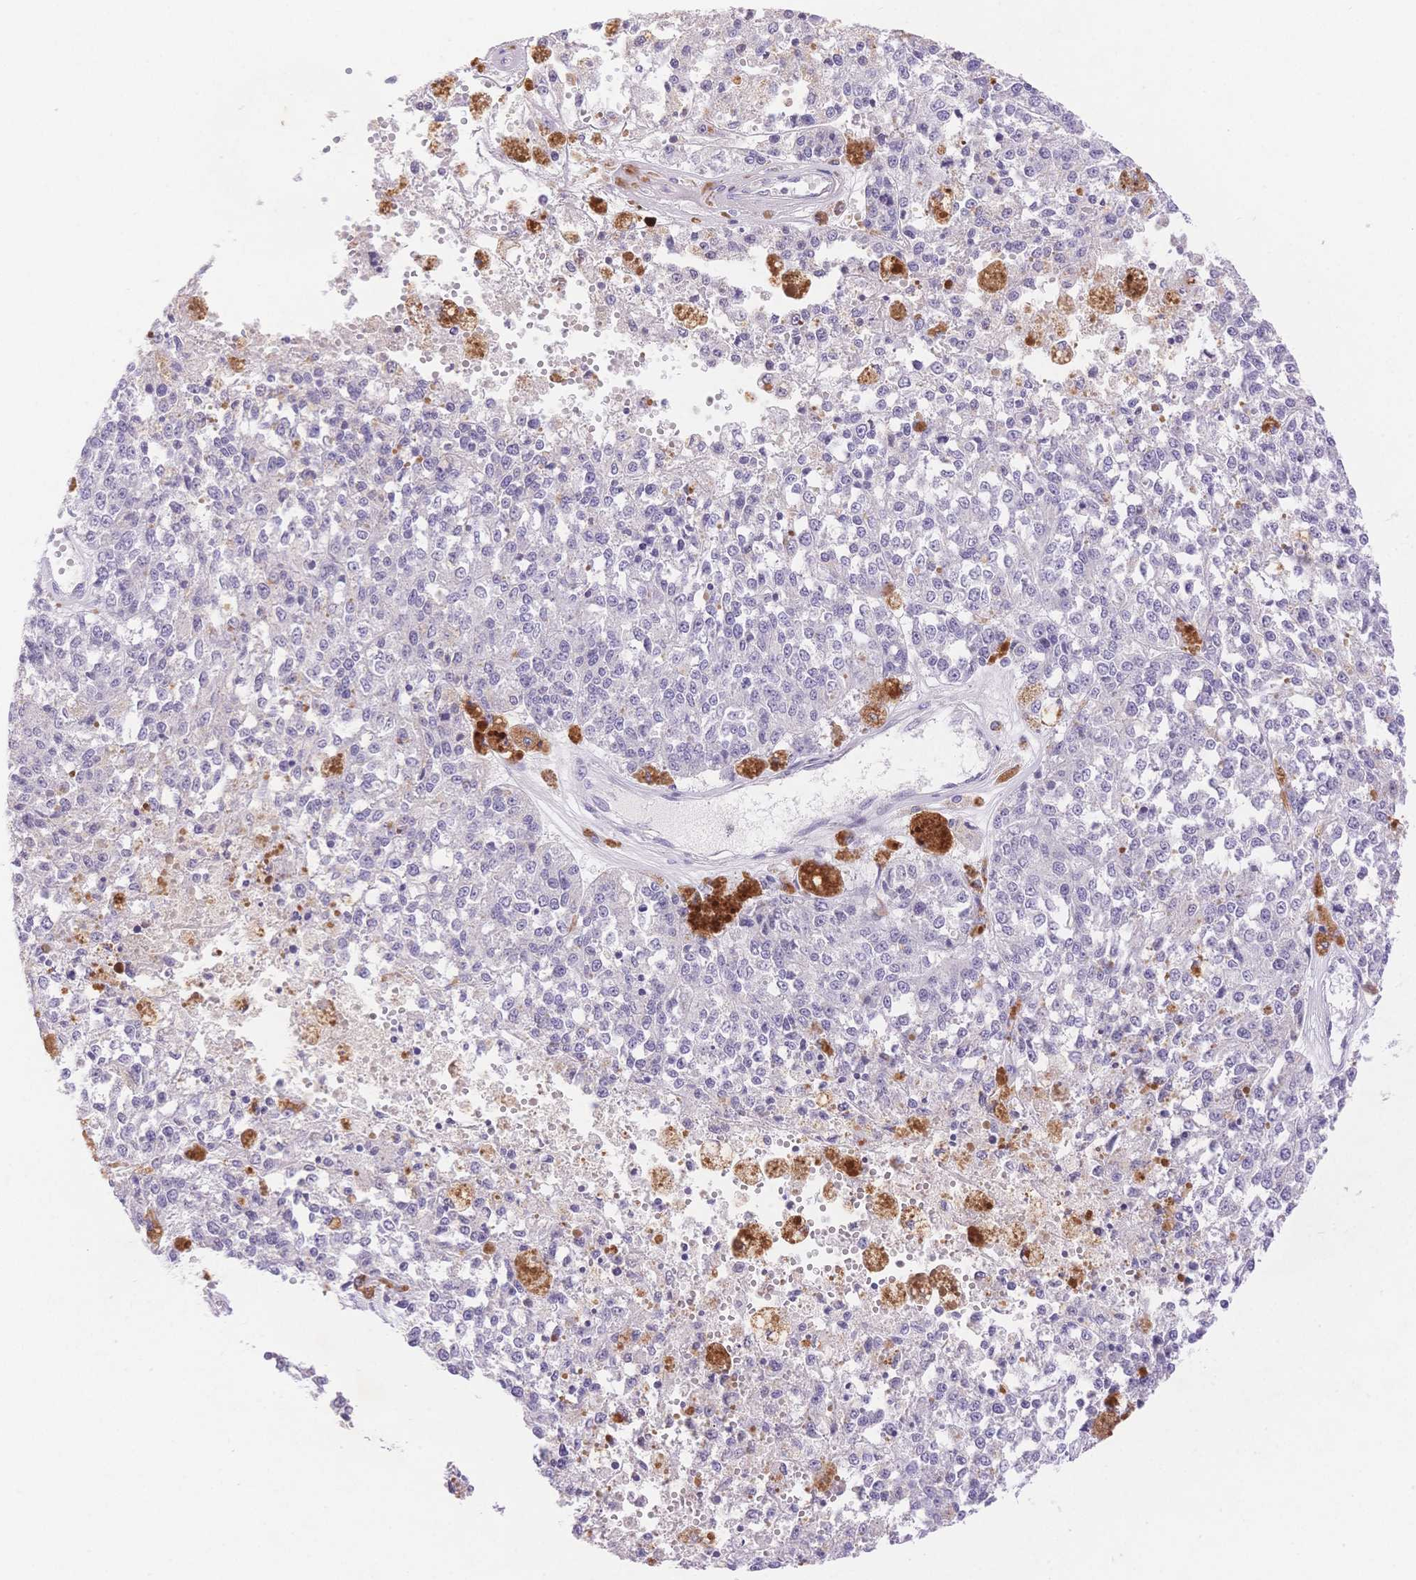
{"staining": {"intensity": "negative", "quantity": "none", "location": "none"}, "tissue": "melanoma", "cell_type": "Tumor cells", "image_type": "cancer", "snomed": [{"axis": "morphology", "description": "Malignant melanoma, Metastatic site"}, {"axis": "topography", "description": "Lymph node"}], "caption": "Immunohistochemistry (IHC) photomicrograph of human malignant melanoma (metastatic site) stained for a protein (brown), which exhibits no expression in tumor cells. Brightfield microscopy of IHC stained with DAB (3,3'-diaminobenzidine) (brown) and hematoxylin (blue), captured at high magnification.", "gene": "MYOM1", "patient": {"sex": "female", "age": 64}}